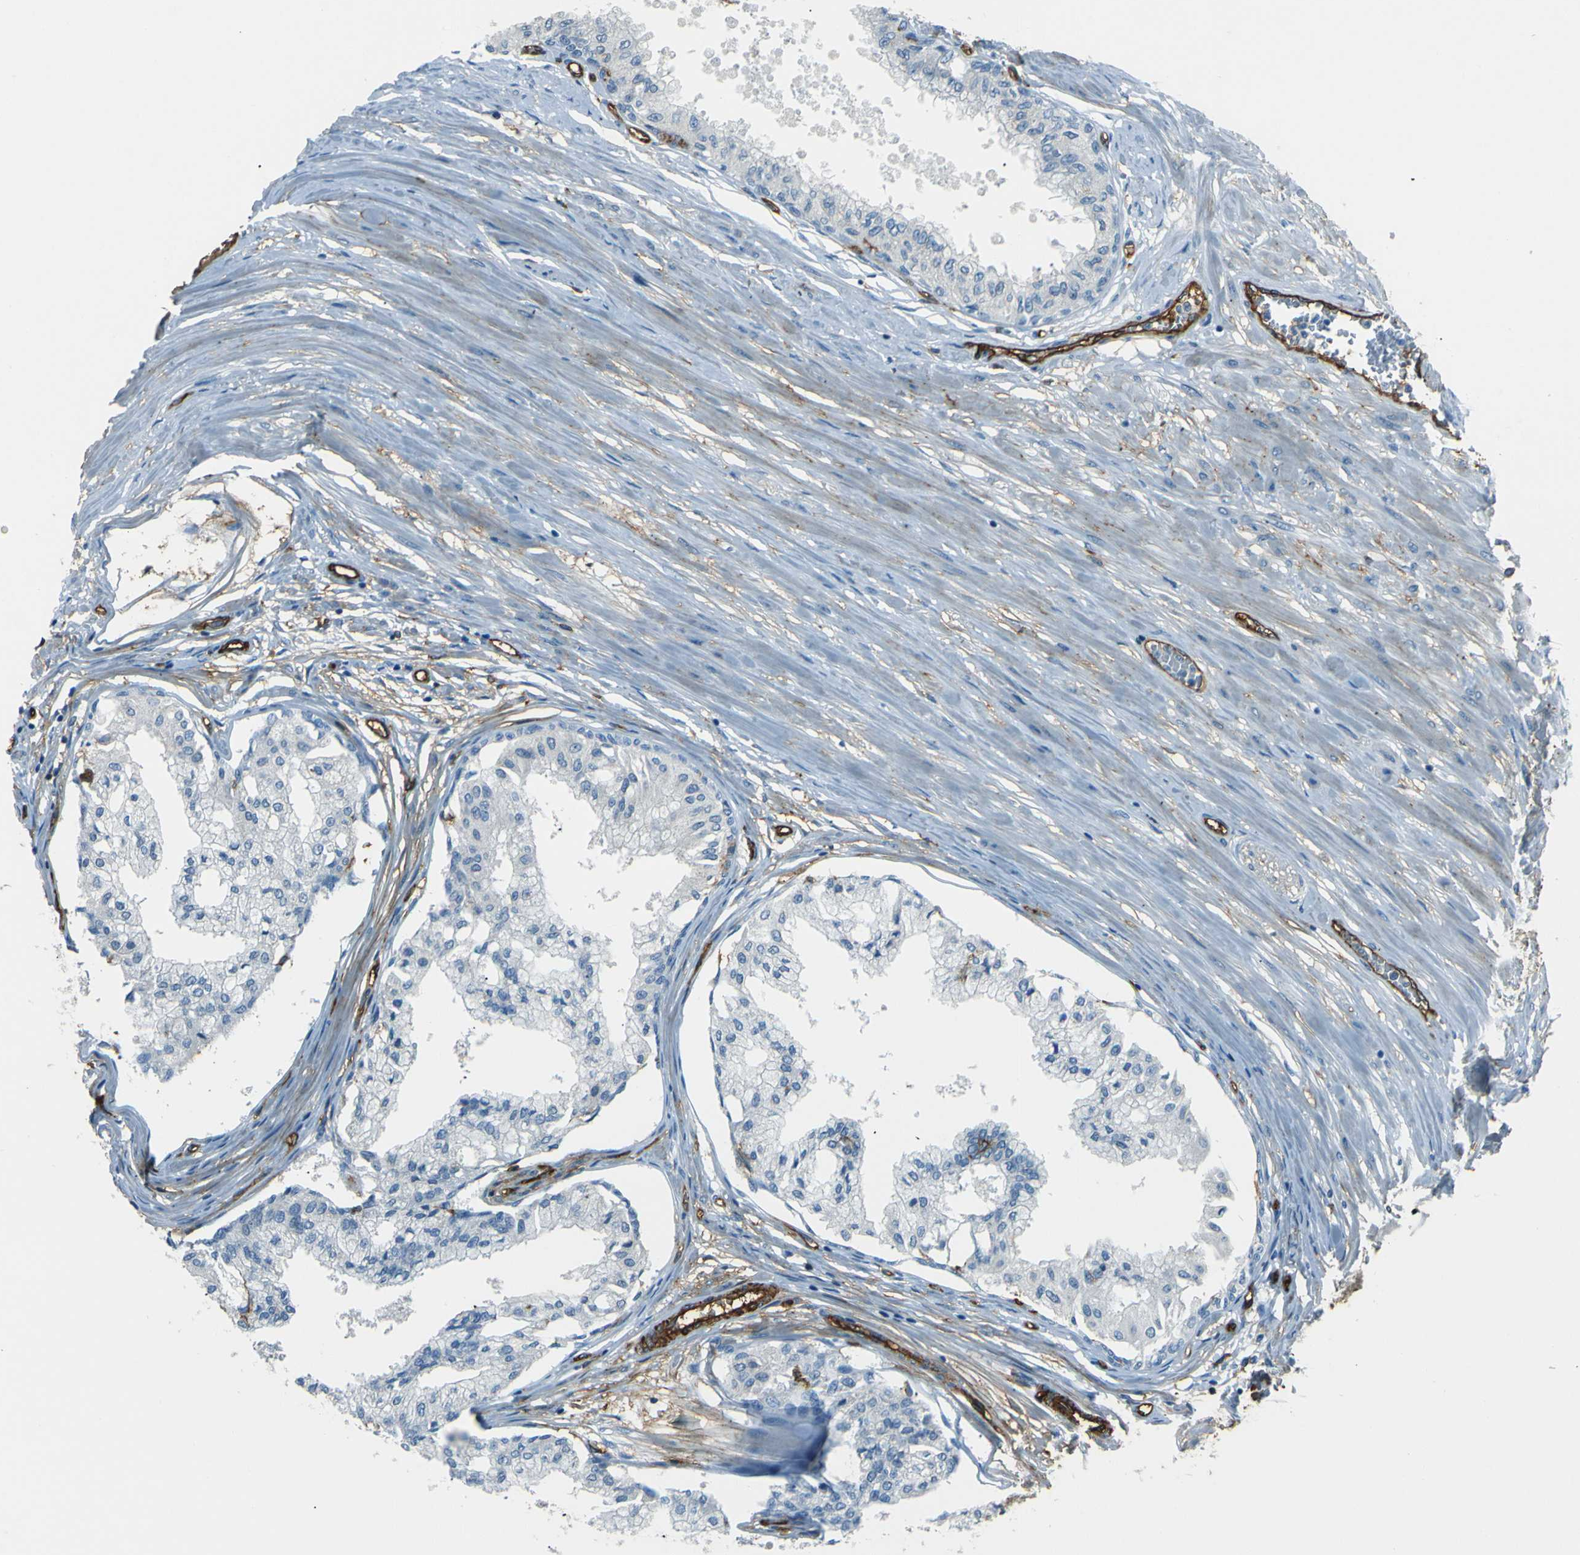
{"staining": {"intensity": "negative", "quantity": "none", "location": "none"}, "tissue": "prostate", "cell_type": "Glandular cells", "image_type": "normal", "snomed": [{"axis": "morphology", "description": "Normal tissue, NOS"}, {"axis": "topography", "description": "Prostate"}, {"axis": "topography", "description": "Seminal veicle"}], "caption": "This is an IHC histopathology image of benign human prostate. There is no staining in glandular cells.", "gene": "ENTPD1", "patient": {"sex": "male", "age": 60}}